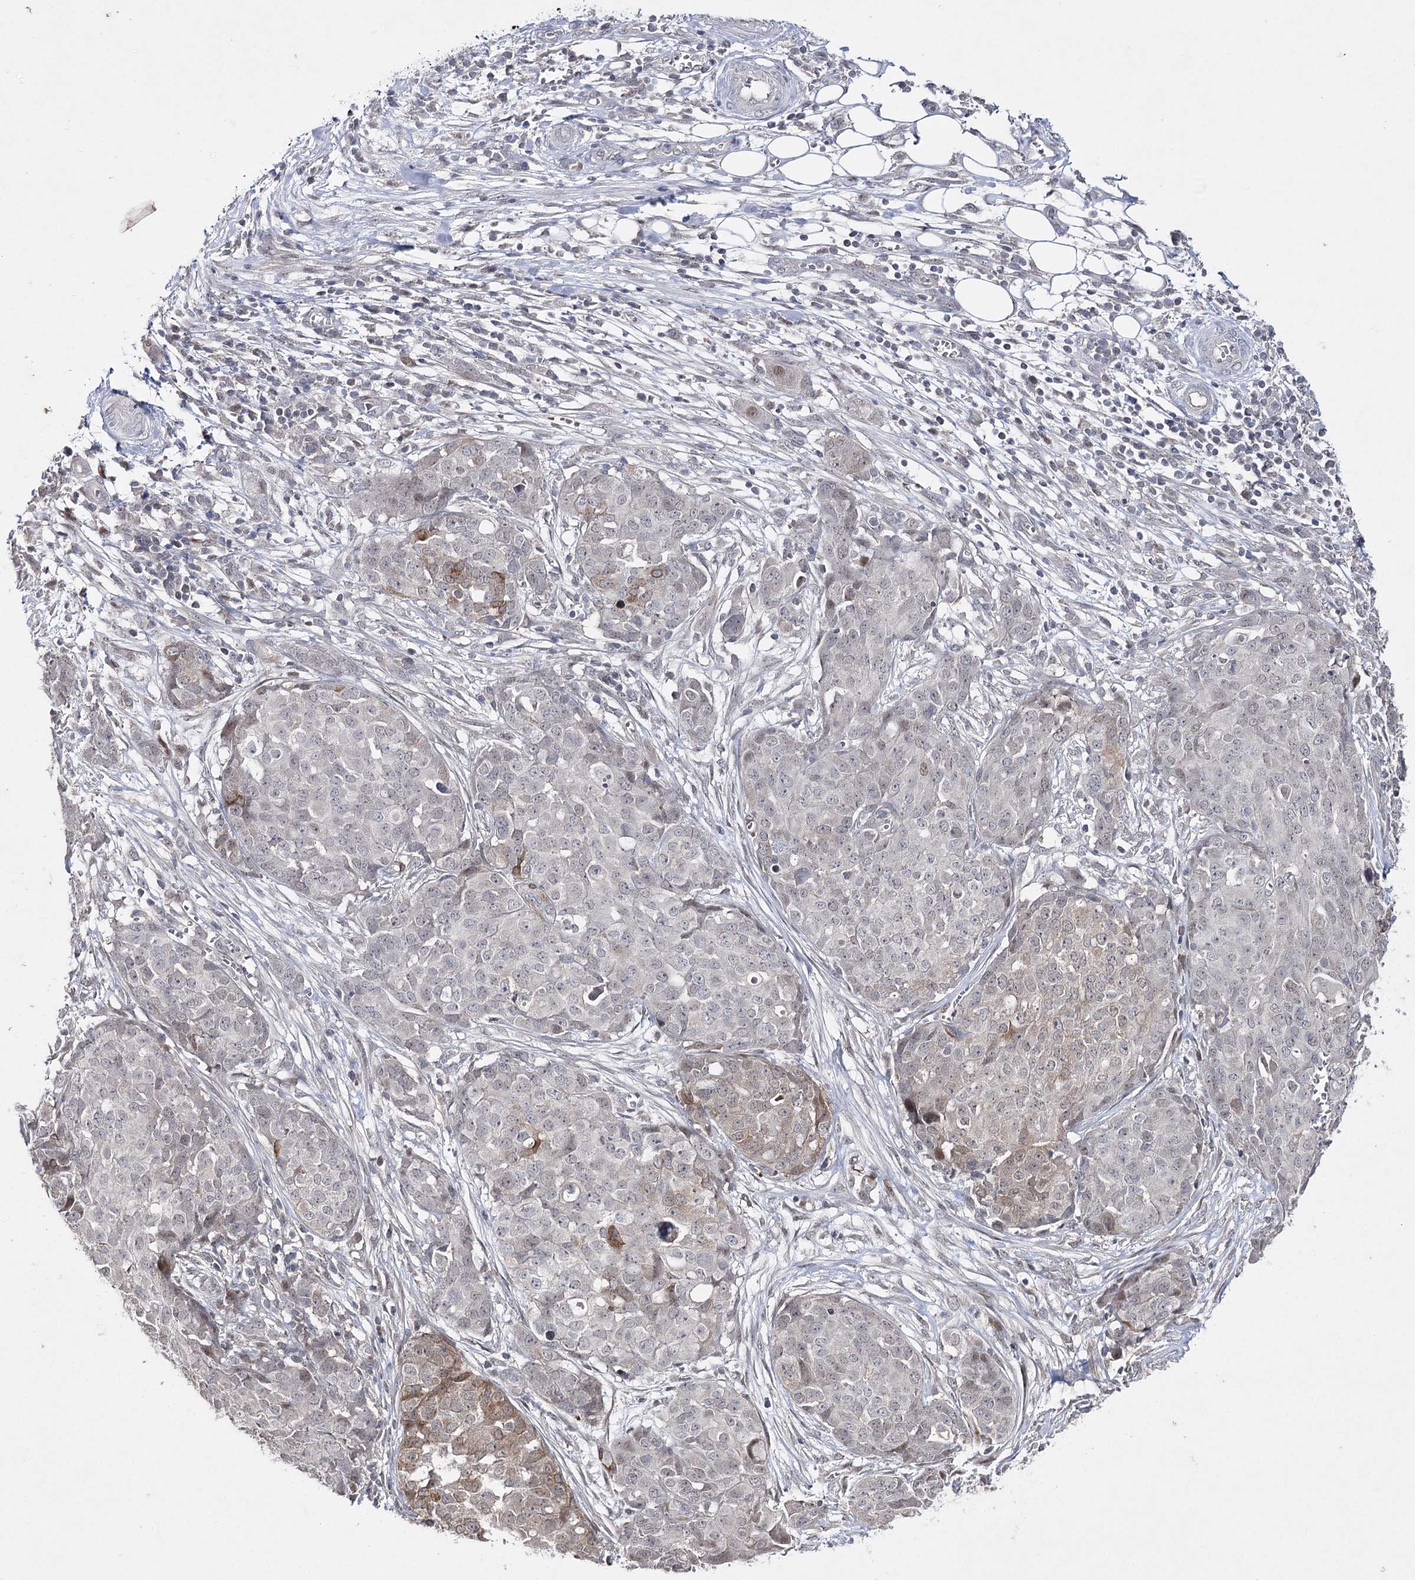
{"staining": {"intensity": "weak", "quantity": "<25%", "location": "cytoplasmic/membranous"}, "tissue": "ovarian cancer", "cell_type": "Tumor cells", "image_type": "cancer", "snomed": [{"axis": "morphology", "description": "Cystadenocarcinoma, serous, NOS"}, {"axis": "topography", "description": "Soft tissue"}, {"axis": "topography", "description": "Ovary"}], "caption": "A photomicrograph of human serous cystadenocarcinoma (ovarian) is negative for staining in tumor cells.", "gene": "HSD11B2", "patient": {"sex": "female", "age": 57}}